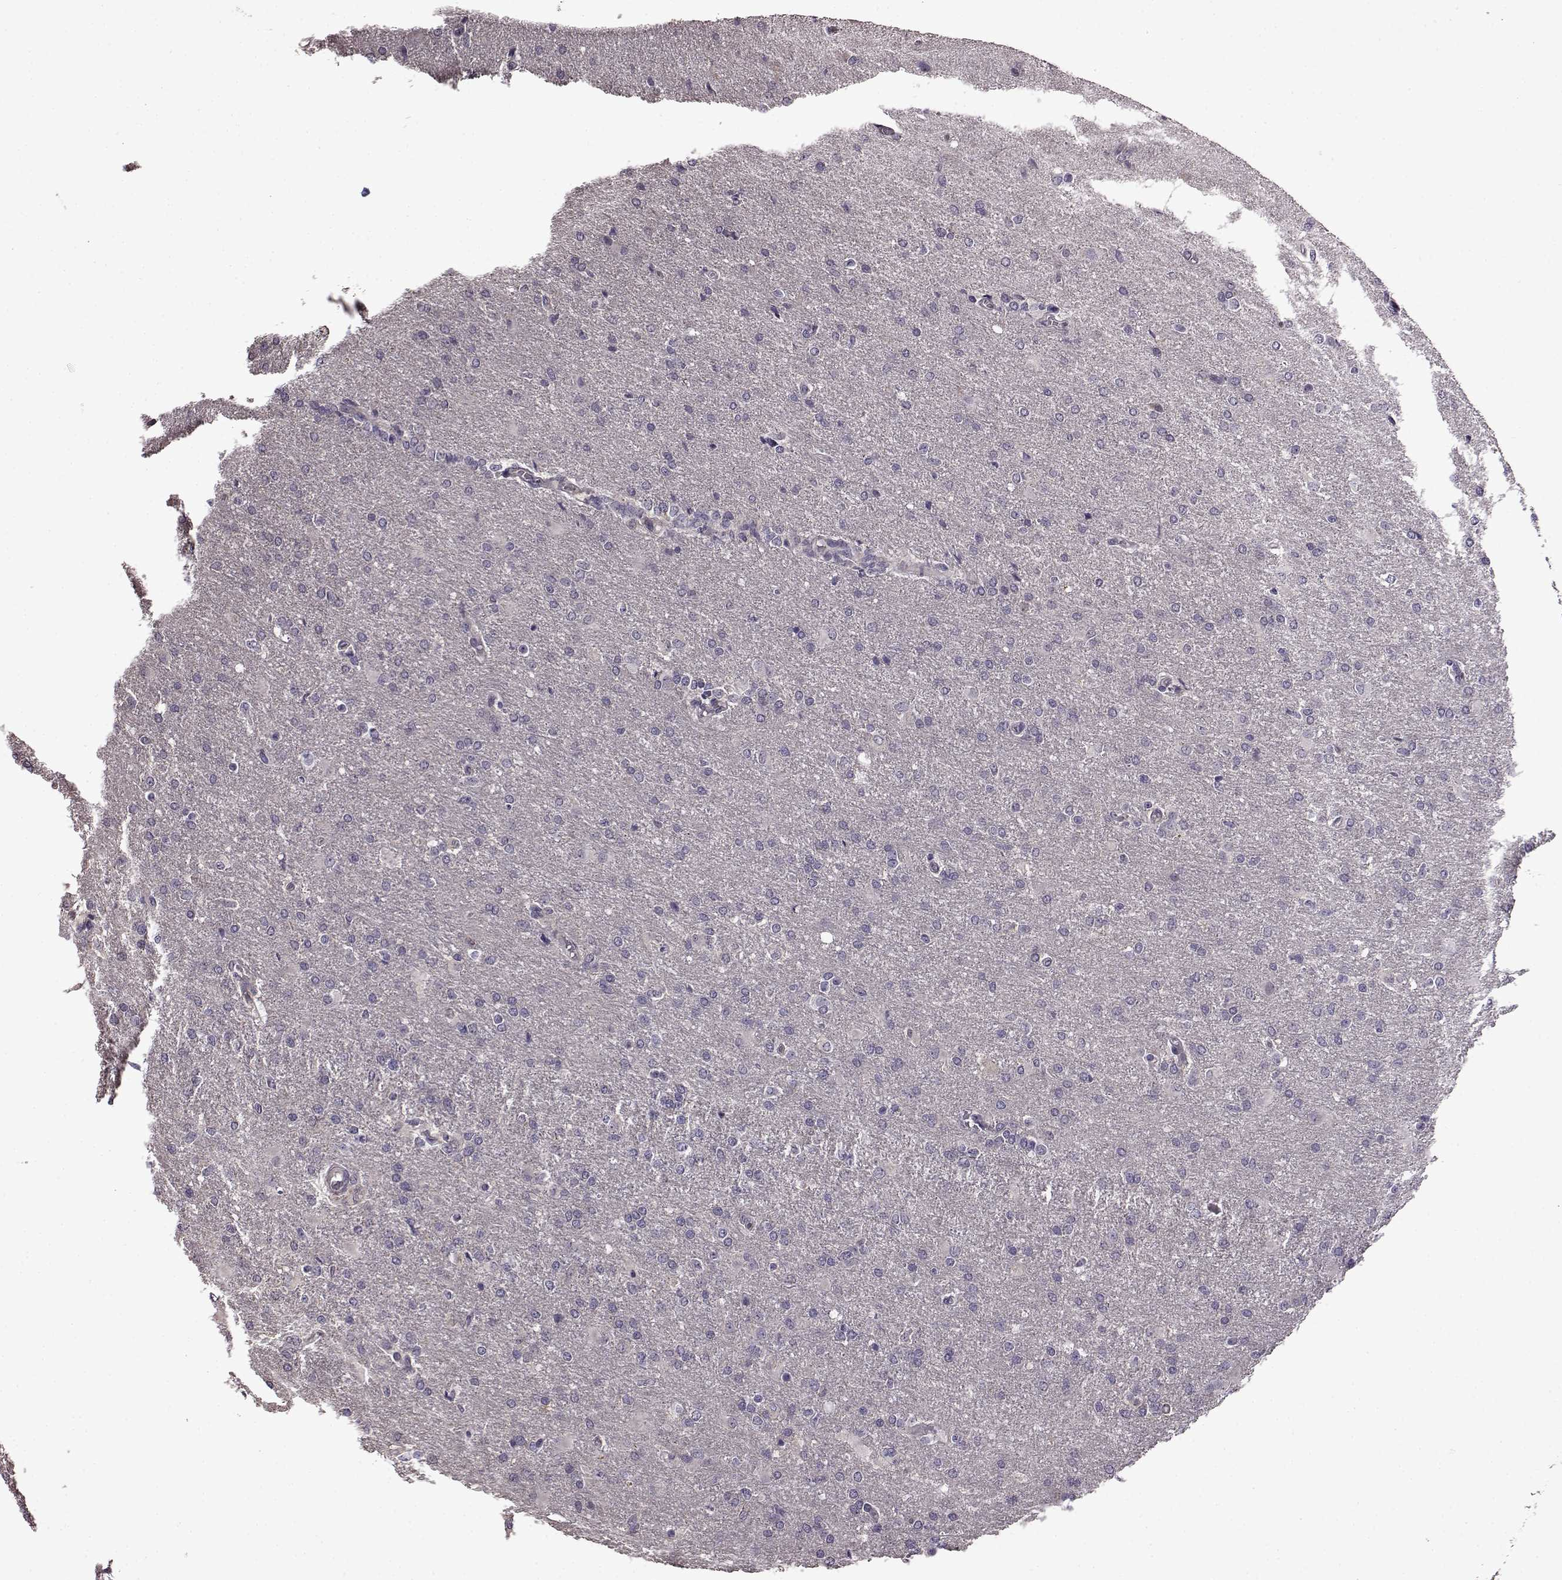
{"staining": {"intensity": "negative", "quantity": "none", "location": "none"}, "tissue": "glioma", "cell_type": "Tumor cells", "image_type": "cancer", "snomed": [{"axis": "morphology", "description": "Glioma, malignant, High grade"}, {"axis": "topography", "description": "Brain"}], "caption": "Tumor cells are negative for protein expression in human malignant glioma (high-grade).", "gene": "EDDM3B", "patient": {"sex": "male", "age": 68}}